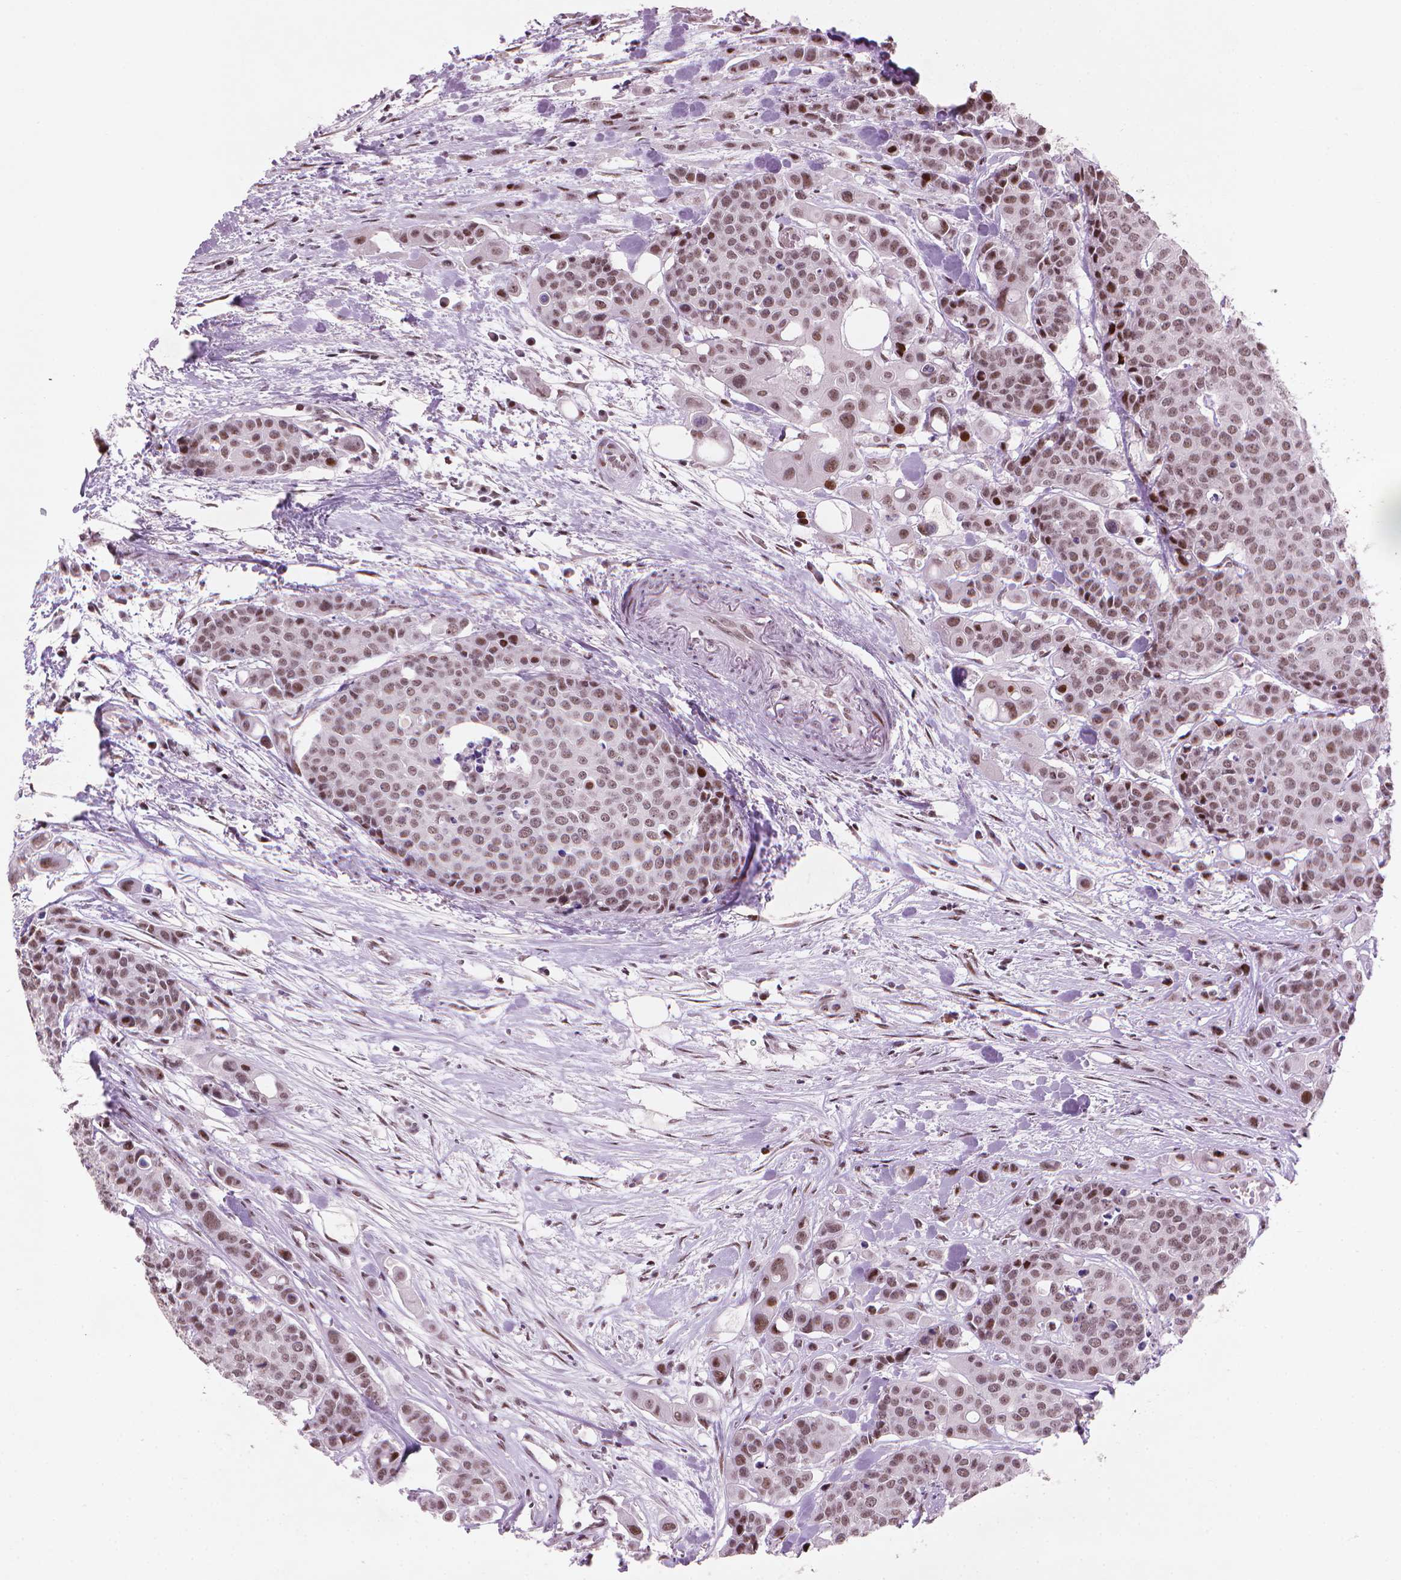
{"staining": {"intensity": "weak", "quantity": ">75%", "location": "nuclear"}, "tissue": "carcinoid", "cell_type": "Tumor cells", "image_type": "cancer", "snomed": [{"axis": "morphology", "description": "Carcinoid, malignant, NOS"}, {"axis": "topography", "description": "Colon"}], "caption": "Human carcinoid (malignant) stained with a protein marker shows weak staining in tumor cells.", "gene": "HES7", "patient": {"sex": "male", "age": 81}}